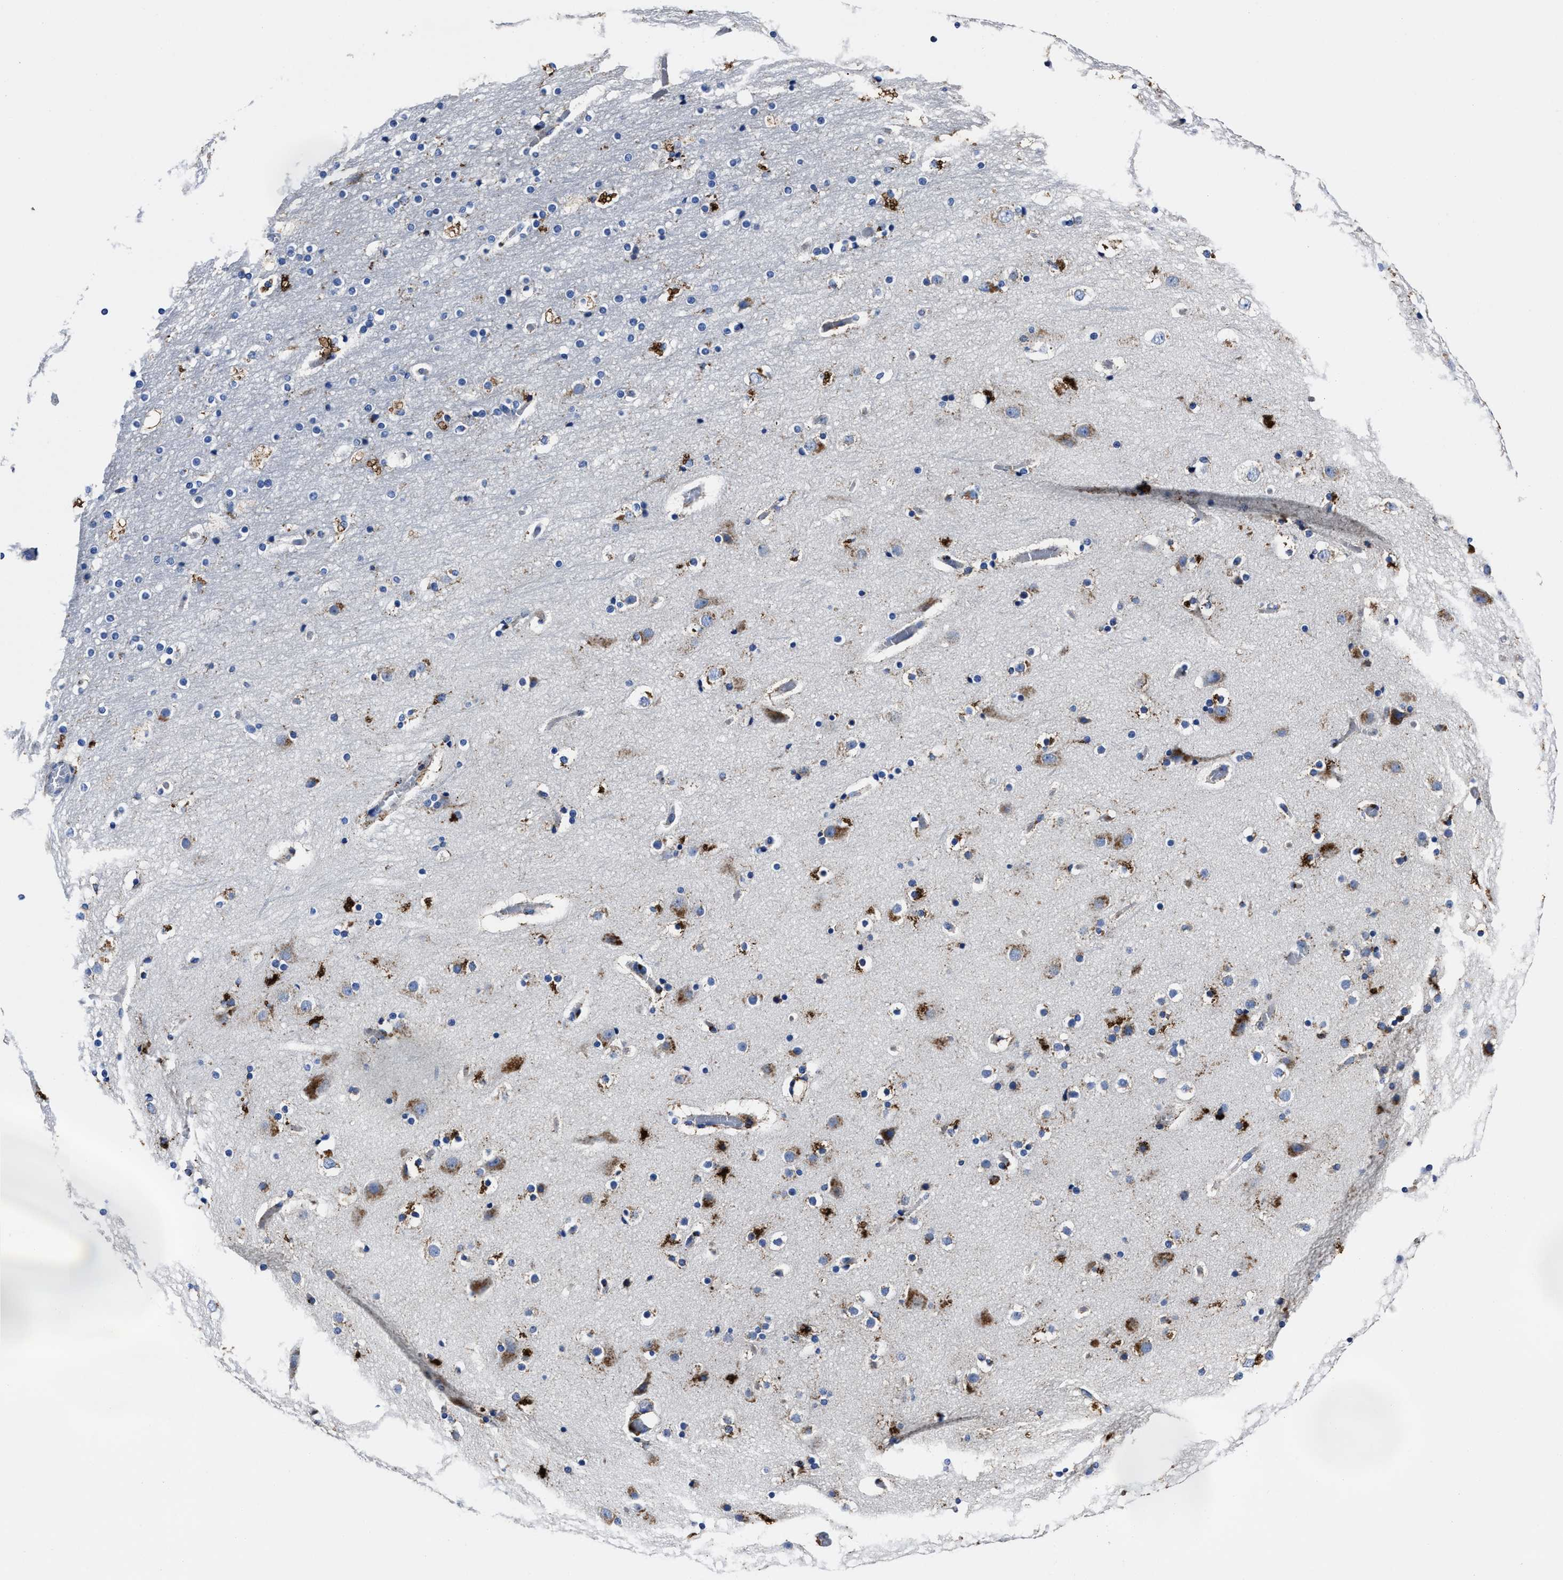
{"staining": {"intensity": "moderate", "quantity": "25%-75%", "location": "cytoplasmic/membranous"}, "tissue": "cerebral cortex", "cell_type": "Endothelial cells", "image_type": "normal", "snomed": [{"axis": "morphology", "description": "Normal tissue, NOS"}, {"axis": "topography", "description": "Cerebral cortex"}], "caption": "Brown immunohistochemical staining in unremarkable cerebral cortex exhibits moderate cytoplasmic/membranous expression in about 25%-75% of endothelial cells. The staining is performed using DAB brown chromogen to label protein expression. The nuclei are counter-stained blue using hematoxylin.", "gene": "LAMTOR4", "patient": {"sex": "male", "age": 57}}